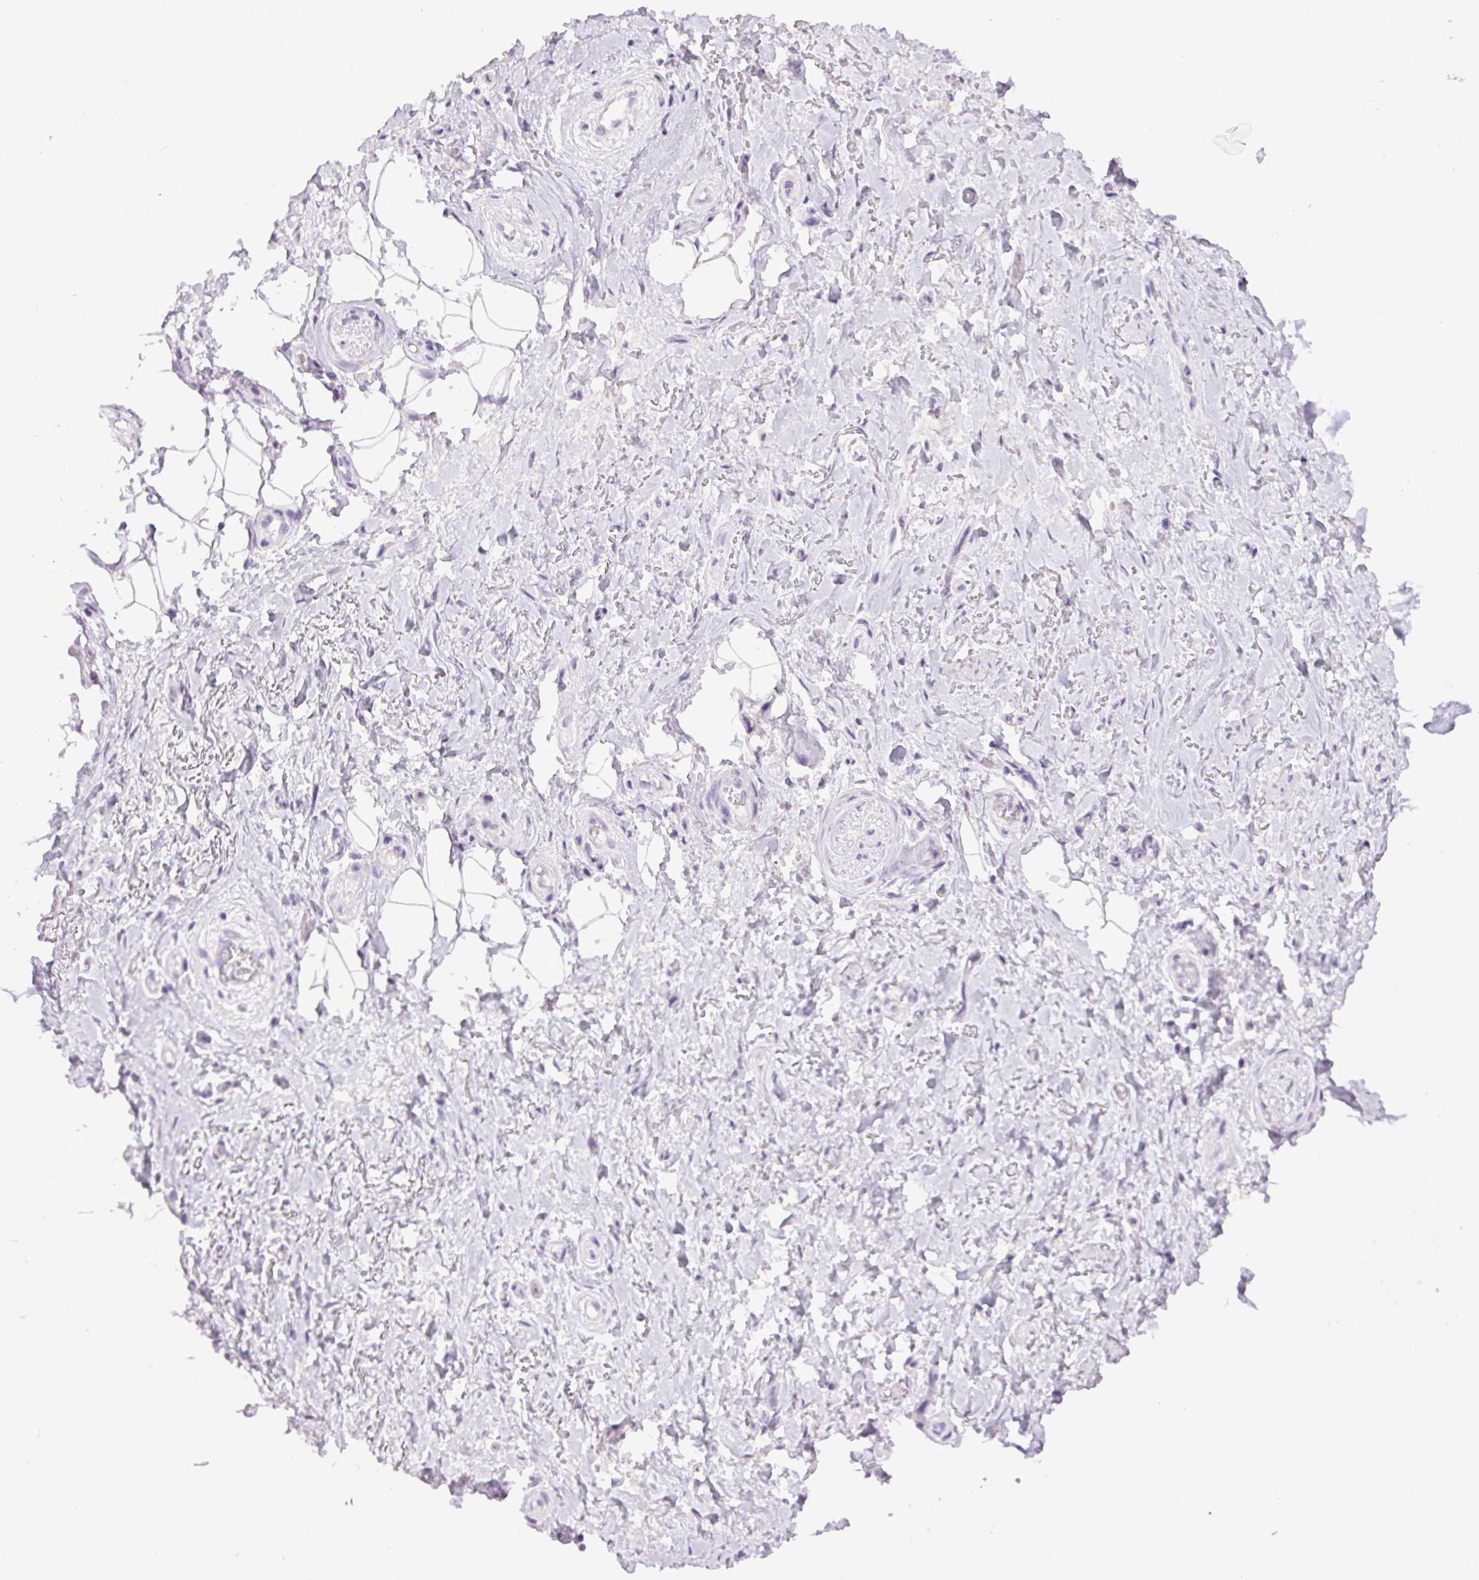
{"staining": {"intensity": "negative", "quantity": "none", "location": "none"}, "tissue": "adipose tissue", "cell_type": "Adipocytes", "image_type": "normal", "snomed": [{"axis": "morphology", "description": "Normal tissue, NOS"}, {"axis": "topography", "description": "Anal"}, {"axis": "topography", "description": "Peripheral nerve tissue"}], "caption": "Immunohistochemistry histopathology image of normal adipose tissue: human adipose tissue stained with DAB (3,3'-diaminobenzidine) displays no significant protein staining in adipocytes.", "gene": "TMEM88B", "patient": {"sex": "male", "age": 53}}